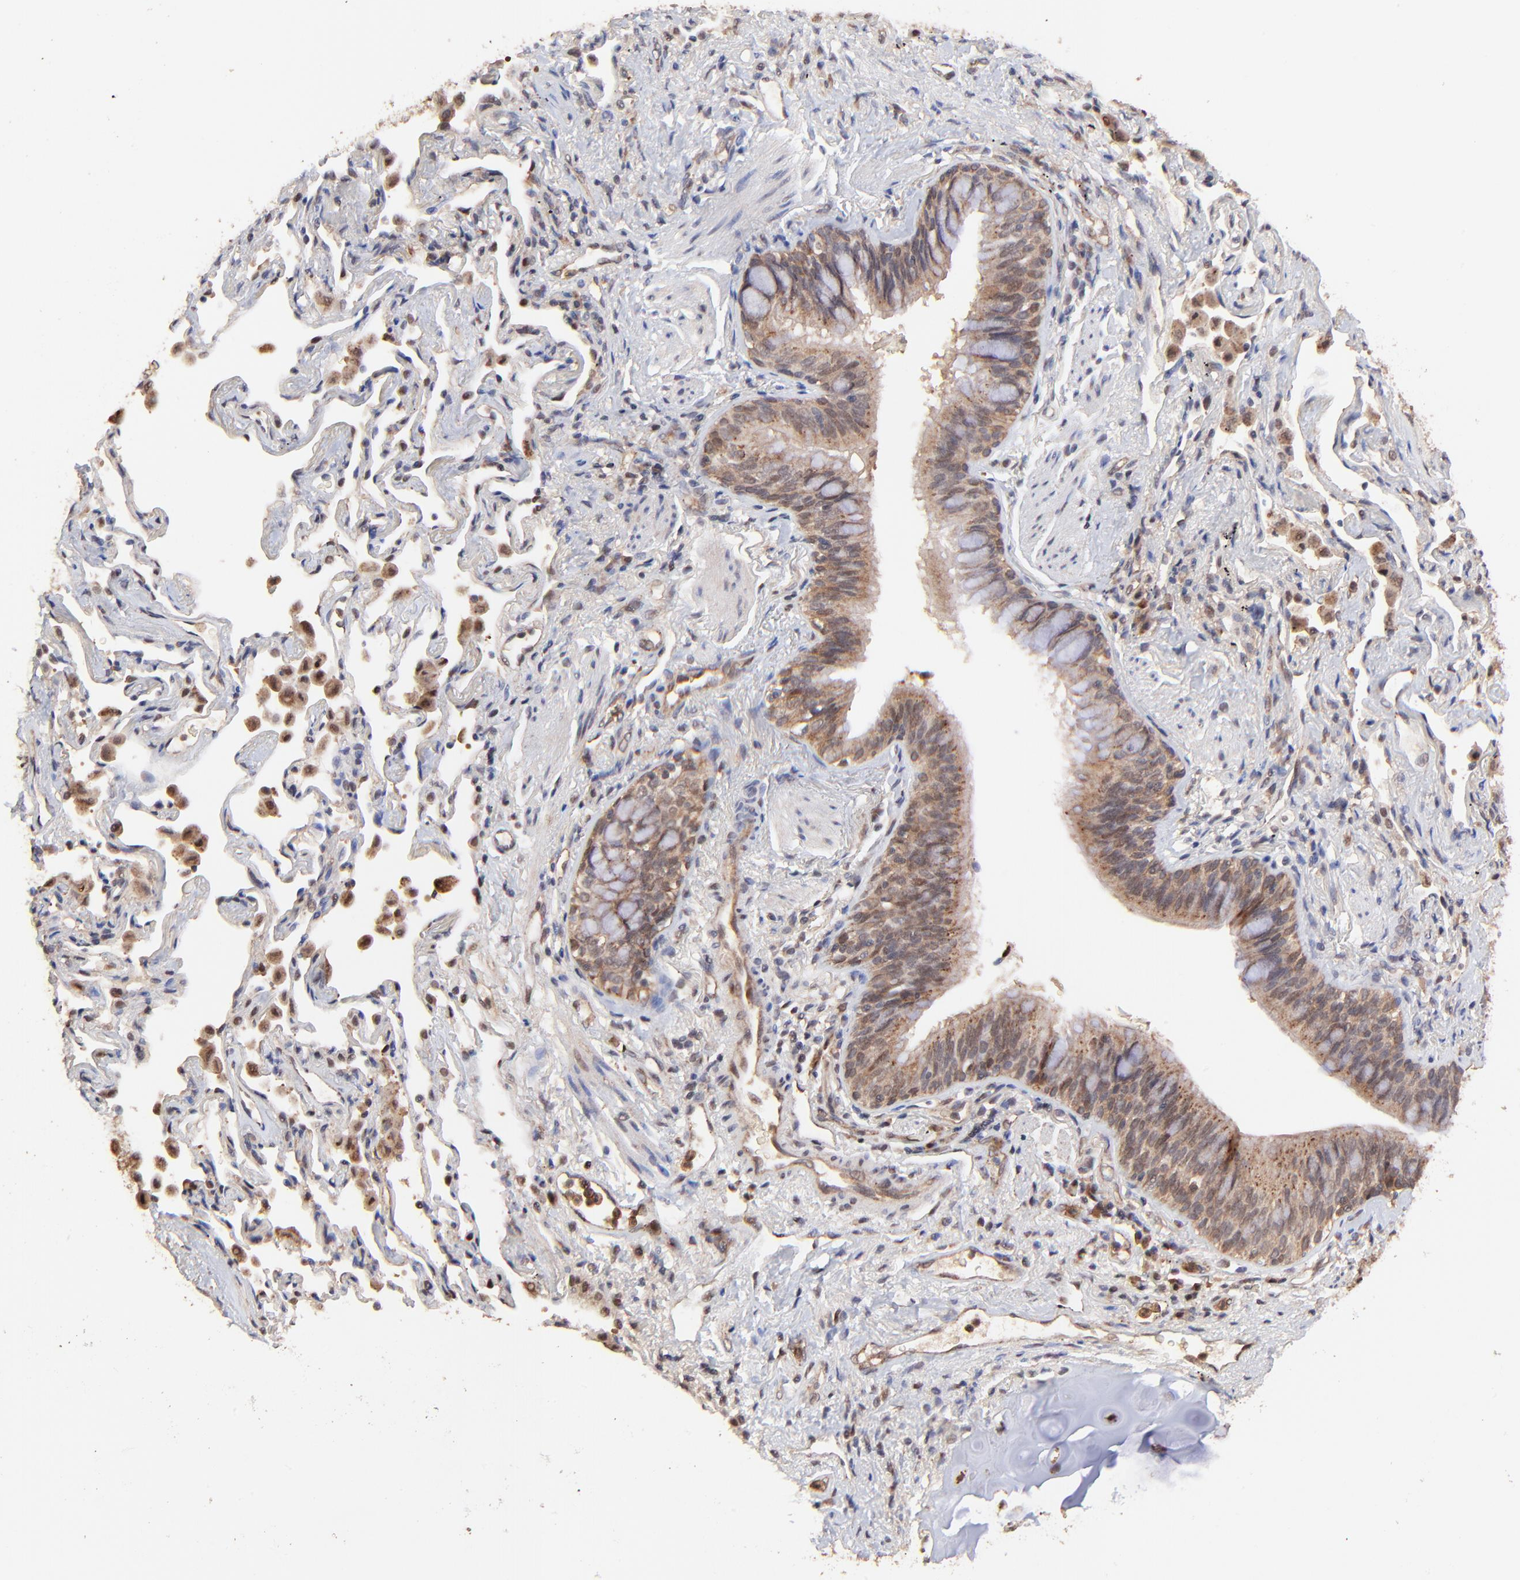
{"staining": {"intensity": "weak", "quantity": ">75%", "location": "cytoplasmic/membranous,nuclear"}, "tissue": "lung cancer", "cell_type": "Tumor cells", "image_type": "cancer", "snomed": [{"axis": "morphology", "description": "Squamous cell carcinoma, NOS"}, {"axis": "topography", "description": "Lung"}], "caption": "Lung squamous cell carcinoma stained for a protein reveals weak cytoplasmic/membranous and nuclear positivity in tumor cells.", "gene": "PSMA6", "patient": {"sex": "female", "age": 67}}